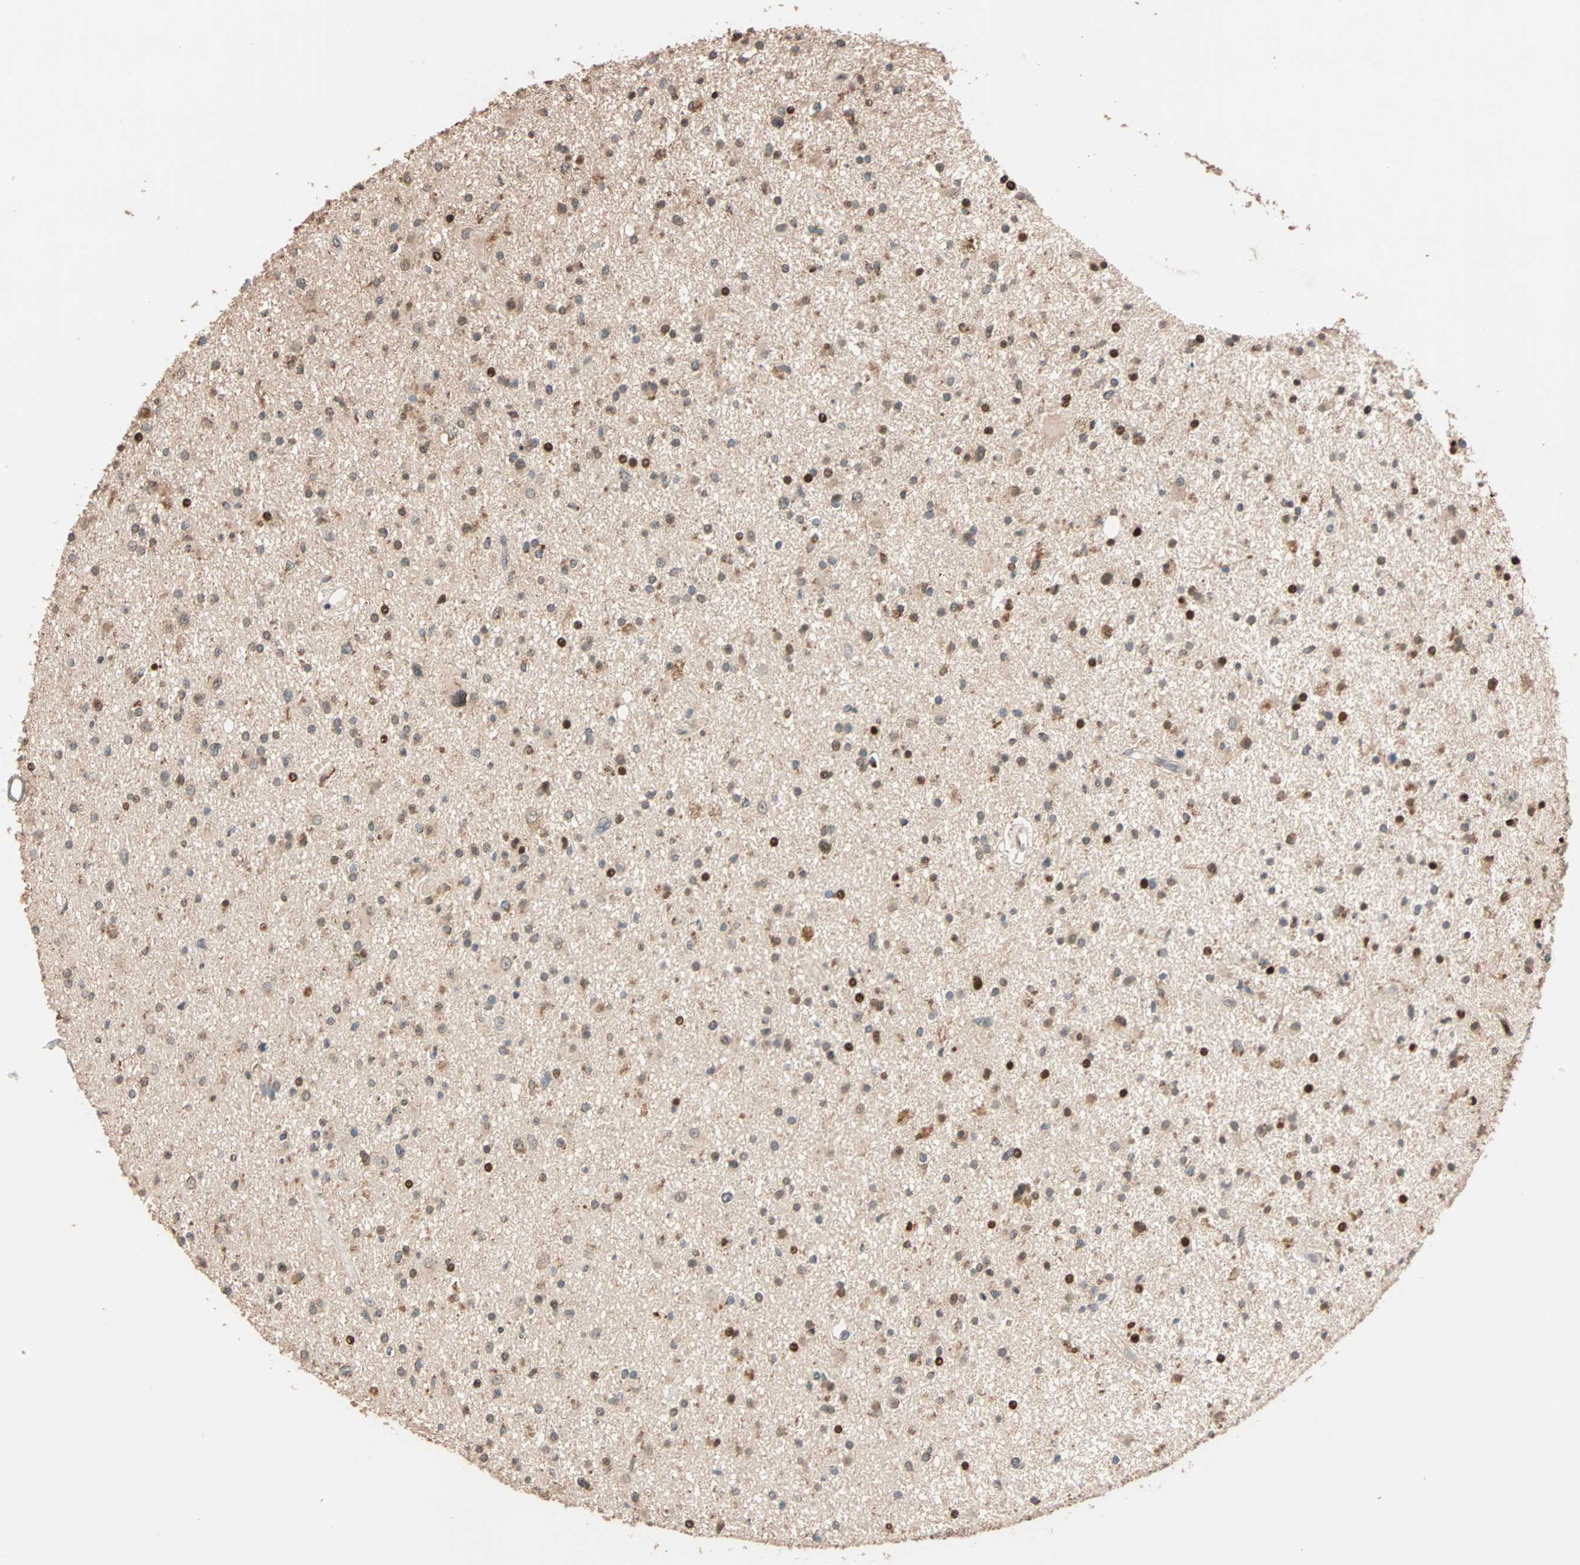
{"staining": {"intensity": "moderate", "quantity": ">75%", "location": "cytoplasmic/membranous,nuclear"}, "tissue": "glioma", "cell_type": "Tumor cells", "image_type": "cancer", "snomed": [{"axis": "morphology", "description": "Glioma, malignant, High grade"}, {"axis": "topography", "description": "Brain"}], "caption": "Protein expression analysis of human malignant glioma (high-grade) reveals moderate cytoplasmic/membranous and nuclear expression in approximately >75% of tumor cells. The protein of interest is shown in brown color, while the nuclei are stained blue.", "gene": "HECW1", "patient": {"sex": "male", "age": 33}}